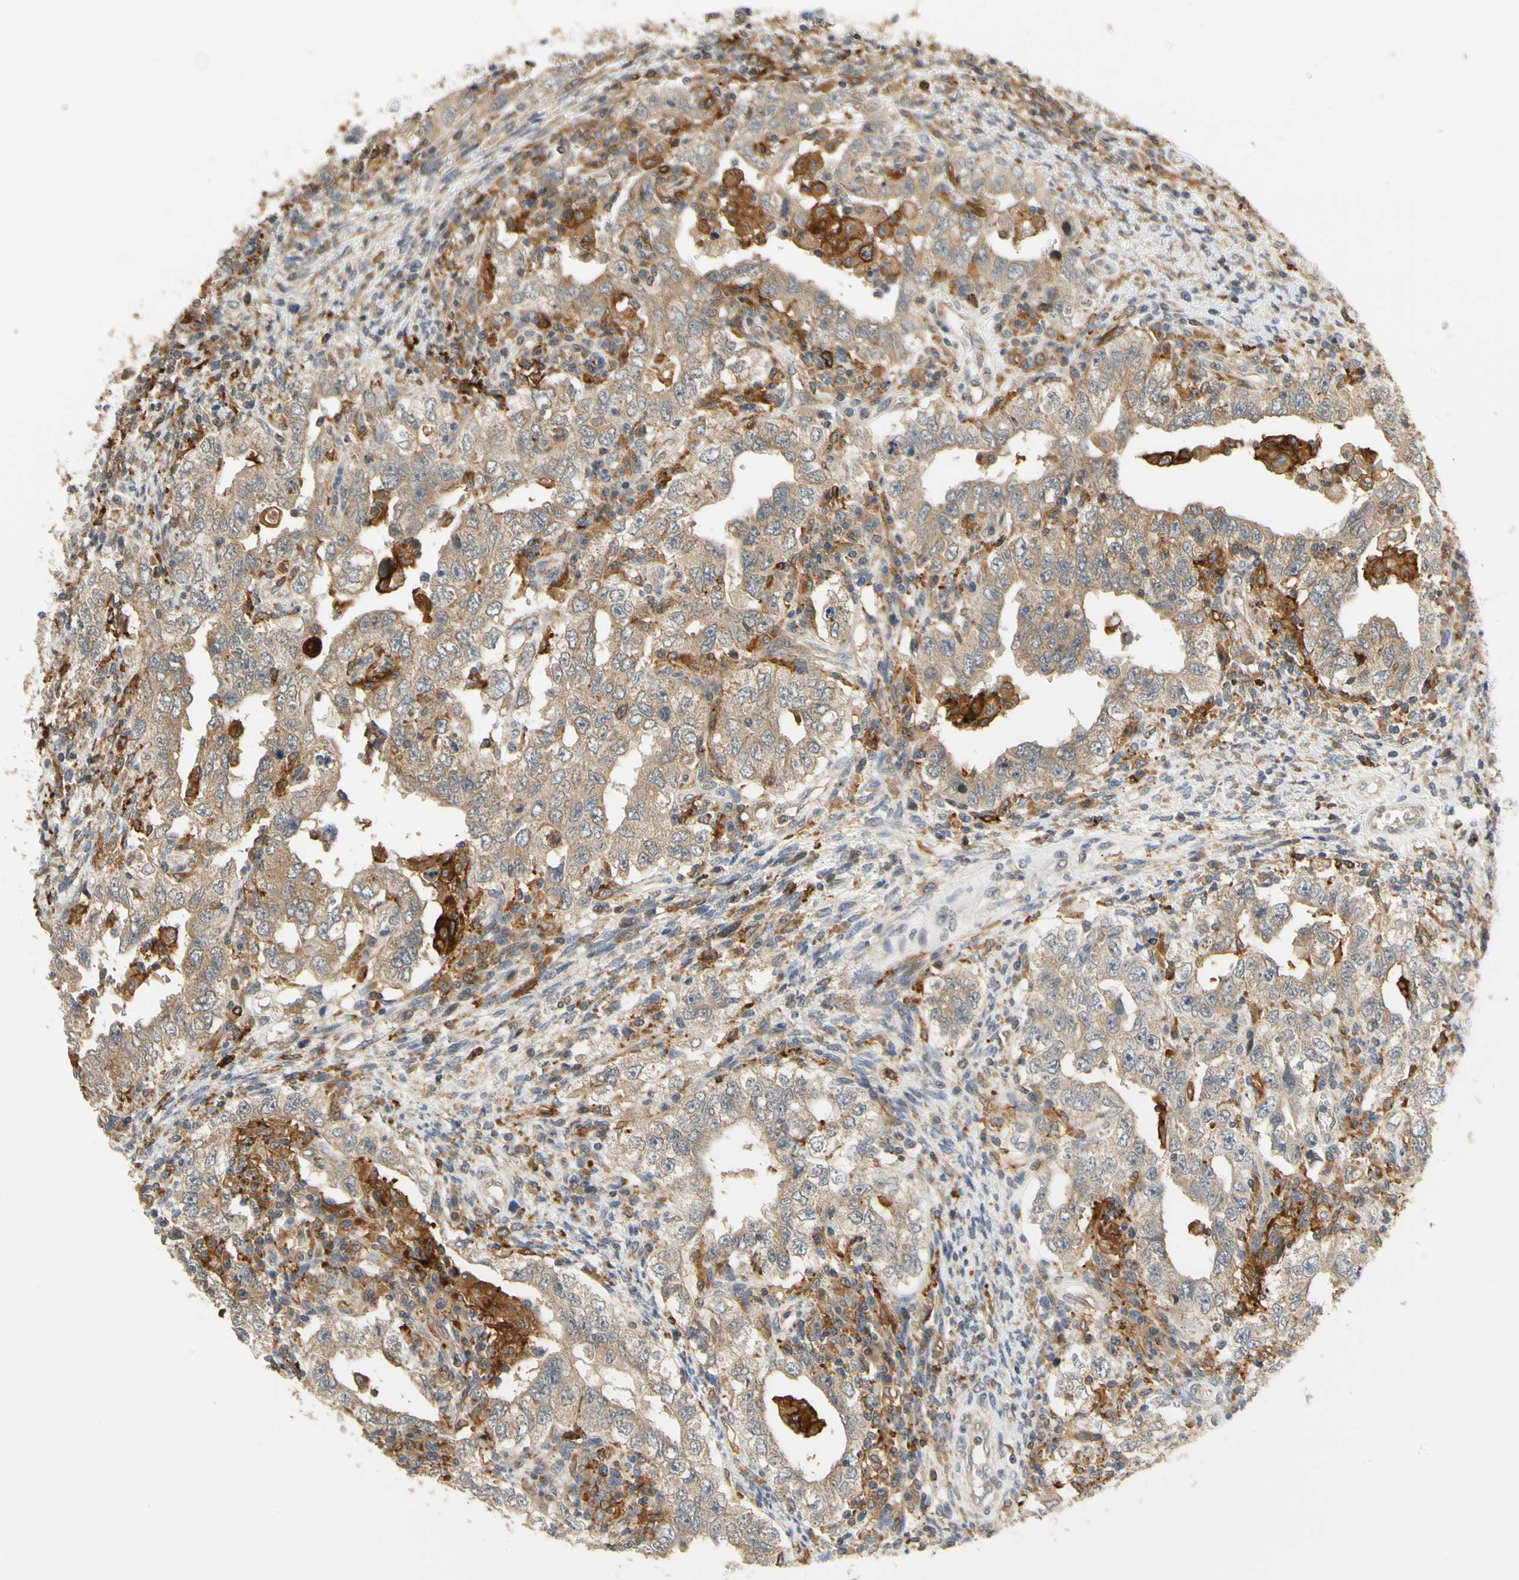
{"staining": {"intensity": "moderate", "quantity": ">75%", "location": "cytoplasmic/membranous"}, "tissue": "testis cancer", "cell_type": "Tumor cells", "image_type": "cancer", "snomed": [{"axis": "morphology", "description": "Carcinoma, Embryonal, NOS"}, {"axis": "topography", "description": "Testis"}], "caption": "IHC histopathology image of human testis cancer stained for a protein (brown), which demonstrates medium levels of moderate cytoplasmic/membranous staining in approximately >75% of tumor cells.", "gene": "ANKHD1", "patient": {"sex": "male", "age": 26}}